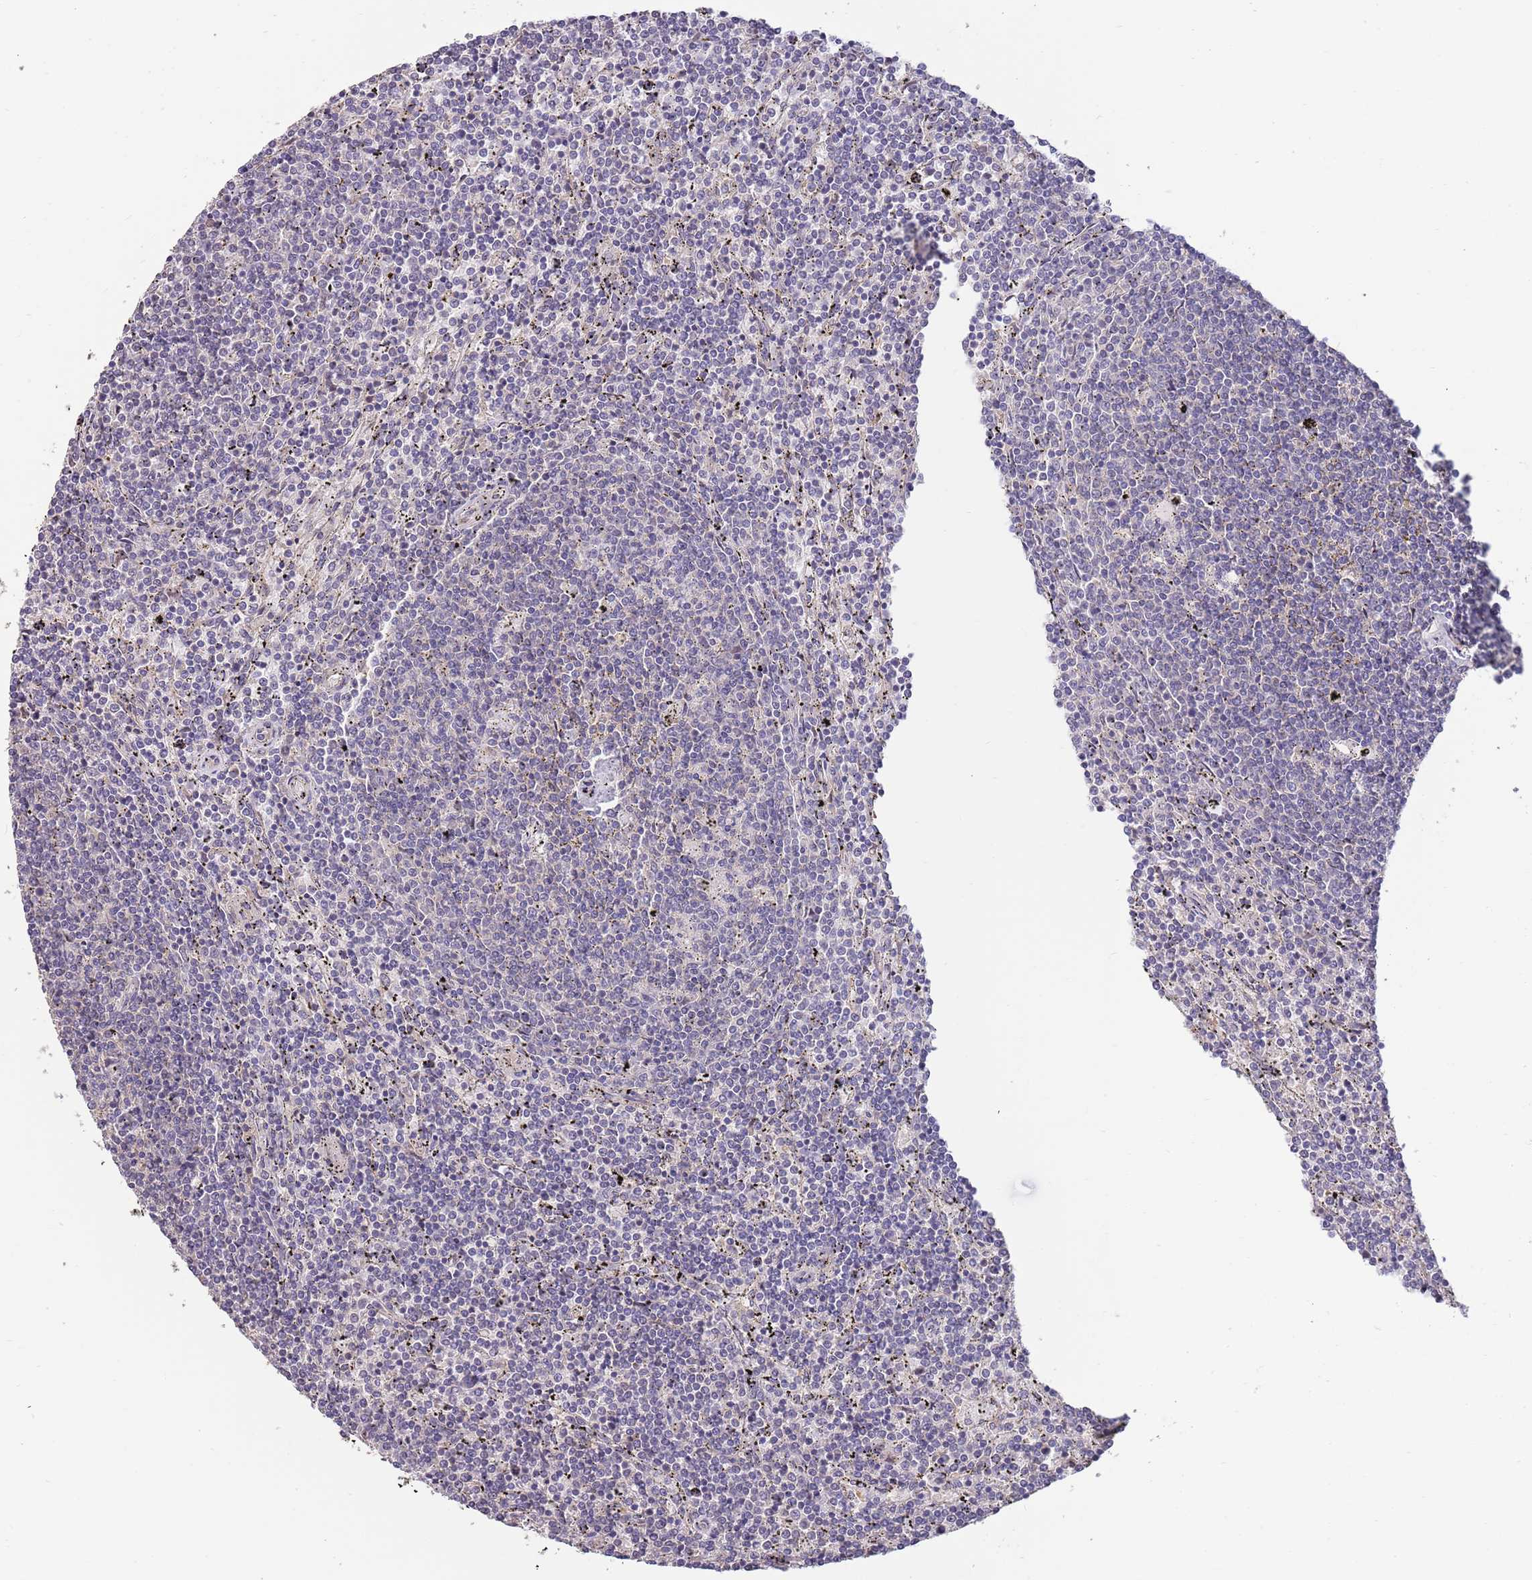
{"staining": {"intensity": "negative", "quantity": "none", "location": "none"}, "tissue": "lymphoma", "cell_type": "Tumor cells", "image_type": "cancer", "snomed": [{"axis": "morphology", "description": "Malignant lymphoma, non-Hodgkin's type, Low grade"}, {"axis": "topography", "description": "Spleen"}], "caption": "Image shows no protein positivity in tumor cells of lymphoma tissue. (DAB immunohistochemistry (IHC) with hematoxylin counter stain).", "gene": "MARVELD2", "patient": {"sex": "female", "age": 50}}